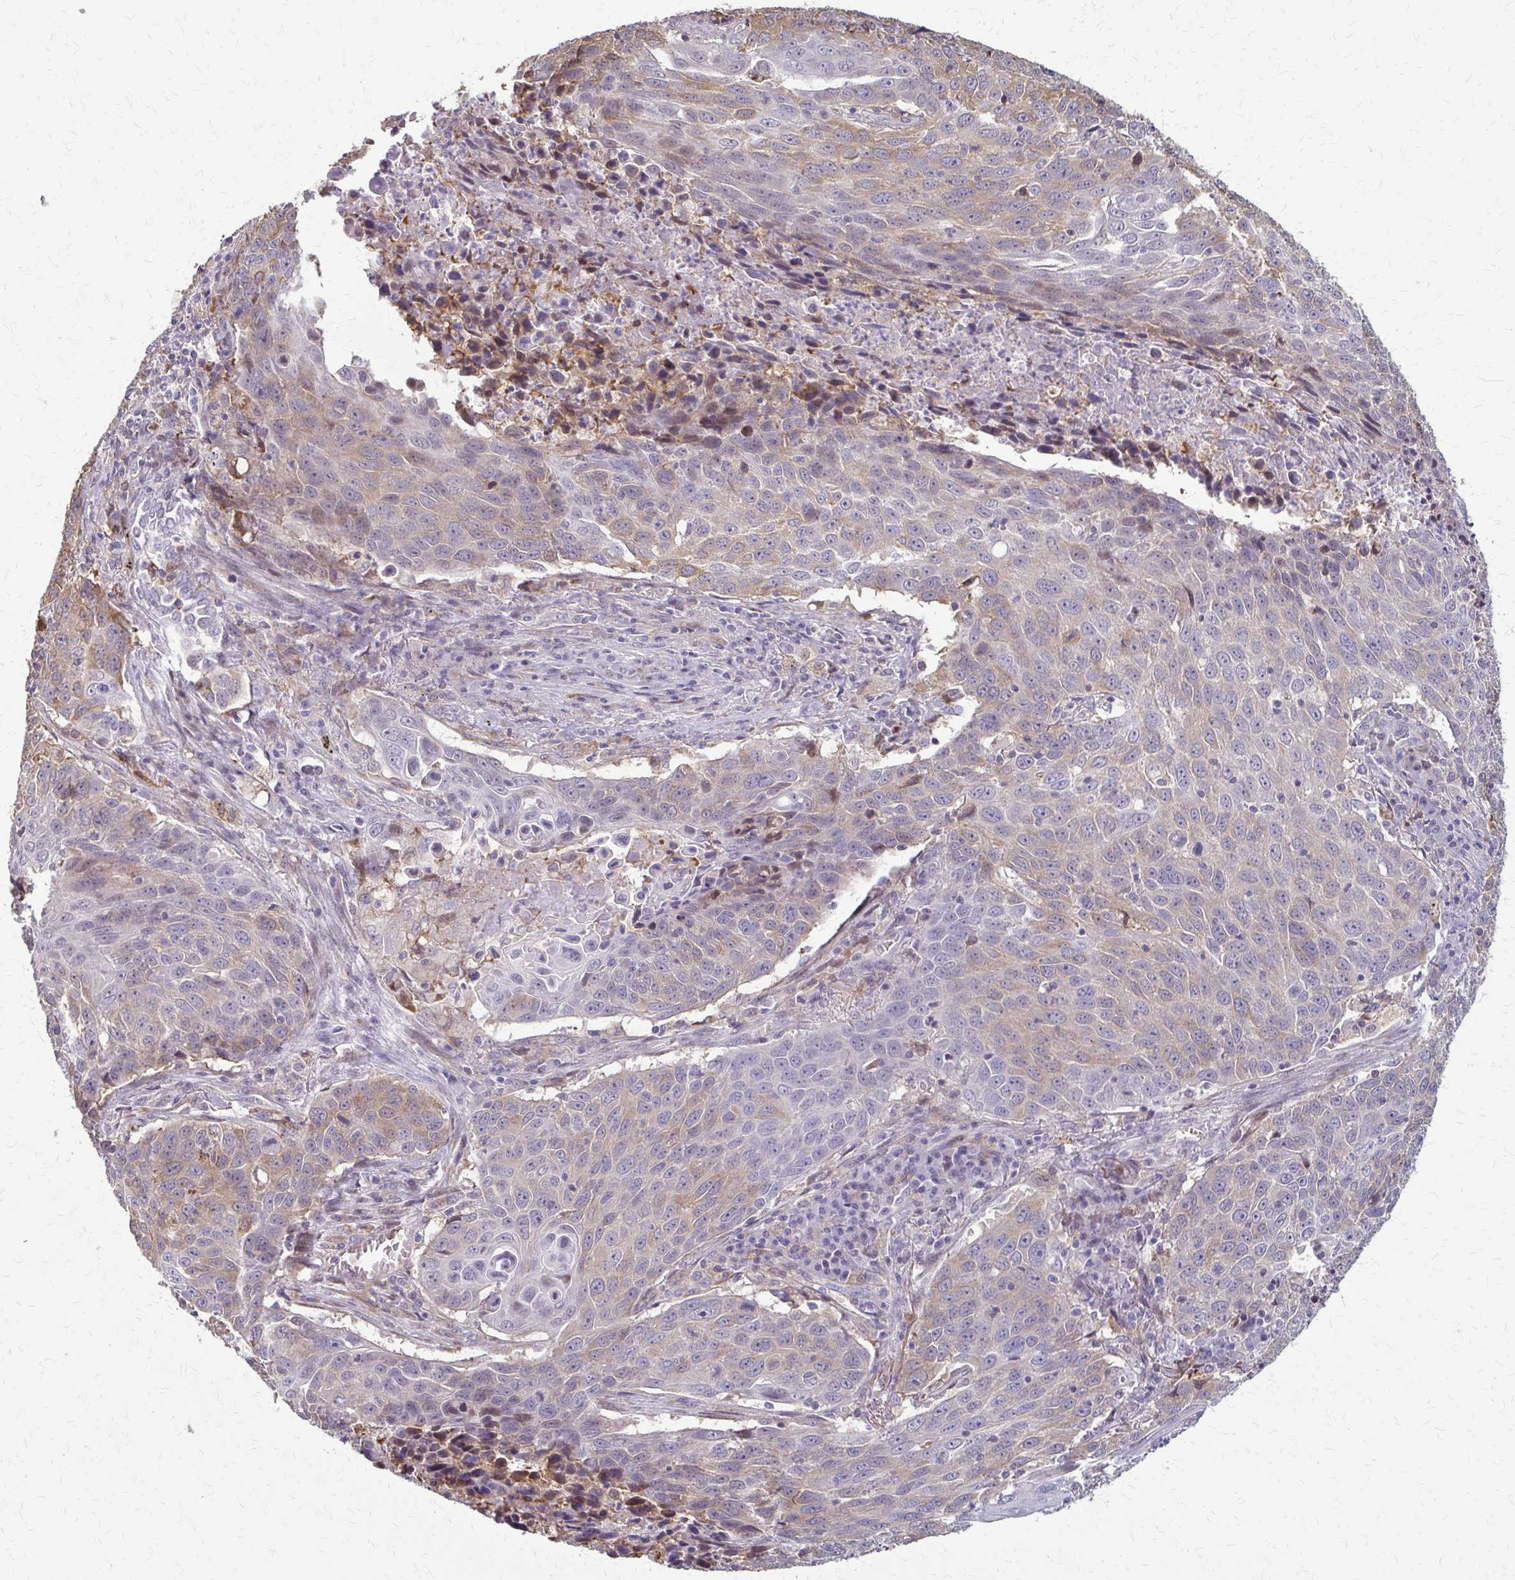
{"staining": {"intensity": "weak", "quantity": "<25%", "location": "cytoplasmic/membranous"}, "tissue": "lung cancer", "cell_type": "Tumor cells", "image_type": "cancer", "snomed": [{"axis": "morphology", "description": "Squamous cell carcinoma, NOS"}, {"axis": "topography", "description": "Lung"}], "caption": "Tumor cells show no significant positivity in squamous cell carcinoma (lung).", "gene": "ZNF34", "patient": {"sex": "male", "age": 78}}